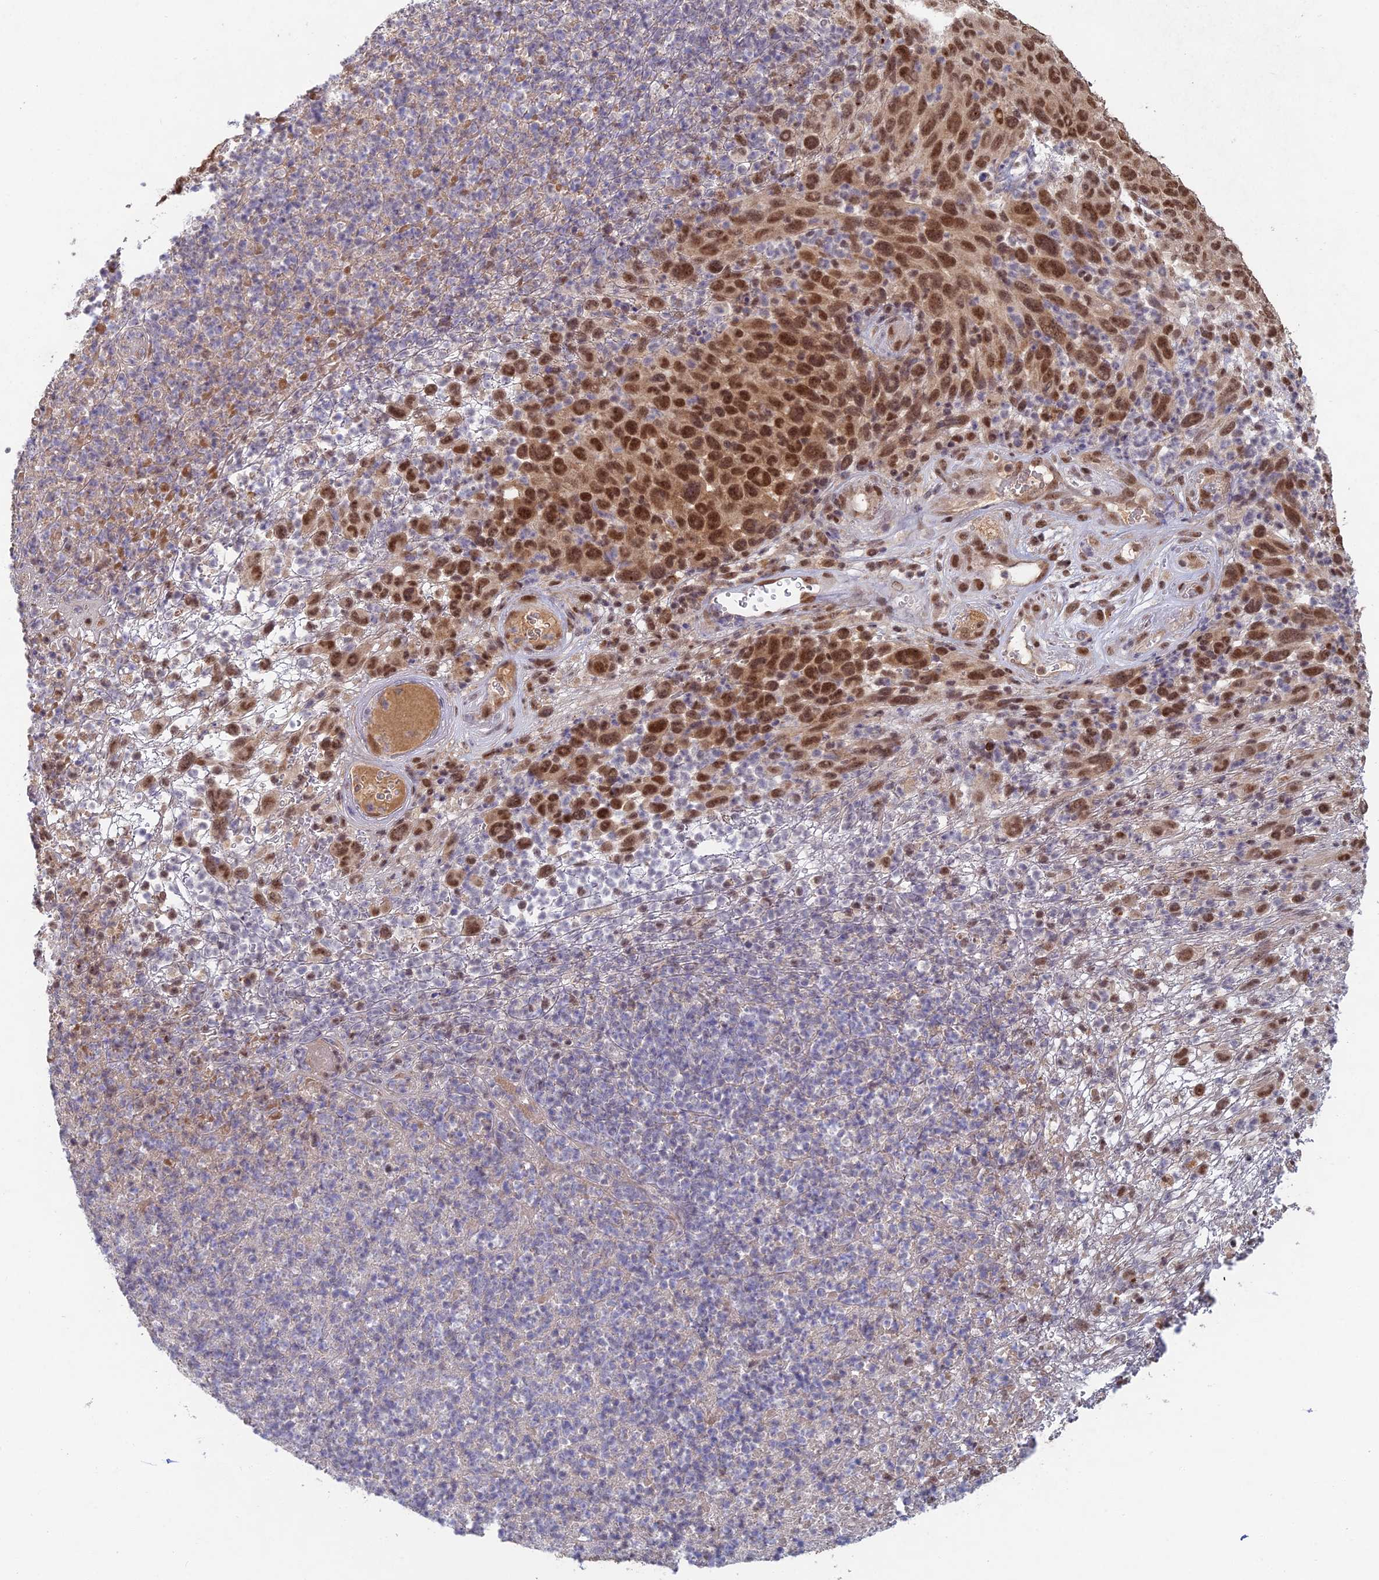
{"staining": {"intensity": "moderate", "quantity": ">75%", "location": "nuclear"}, "tissue": "melanoma", "cell_type": "Tumor cells", "image_type": "cancer", "snomed": [{"axis": "morphology", "description": "Malignant melanoma, NOS"}, {"axis": "topography", "description": "Skin"}], "caption": "Immunohistochemical staining of melanoma reveals medium levels of moderate nuclear expression in about >75% of tumor cells.", "gene": "RANBP3", "patient": {"sex": "male", "age": 49}}